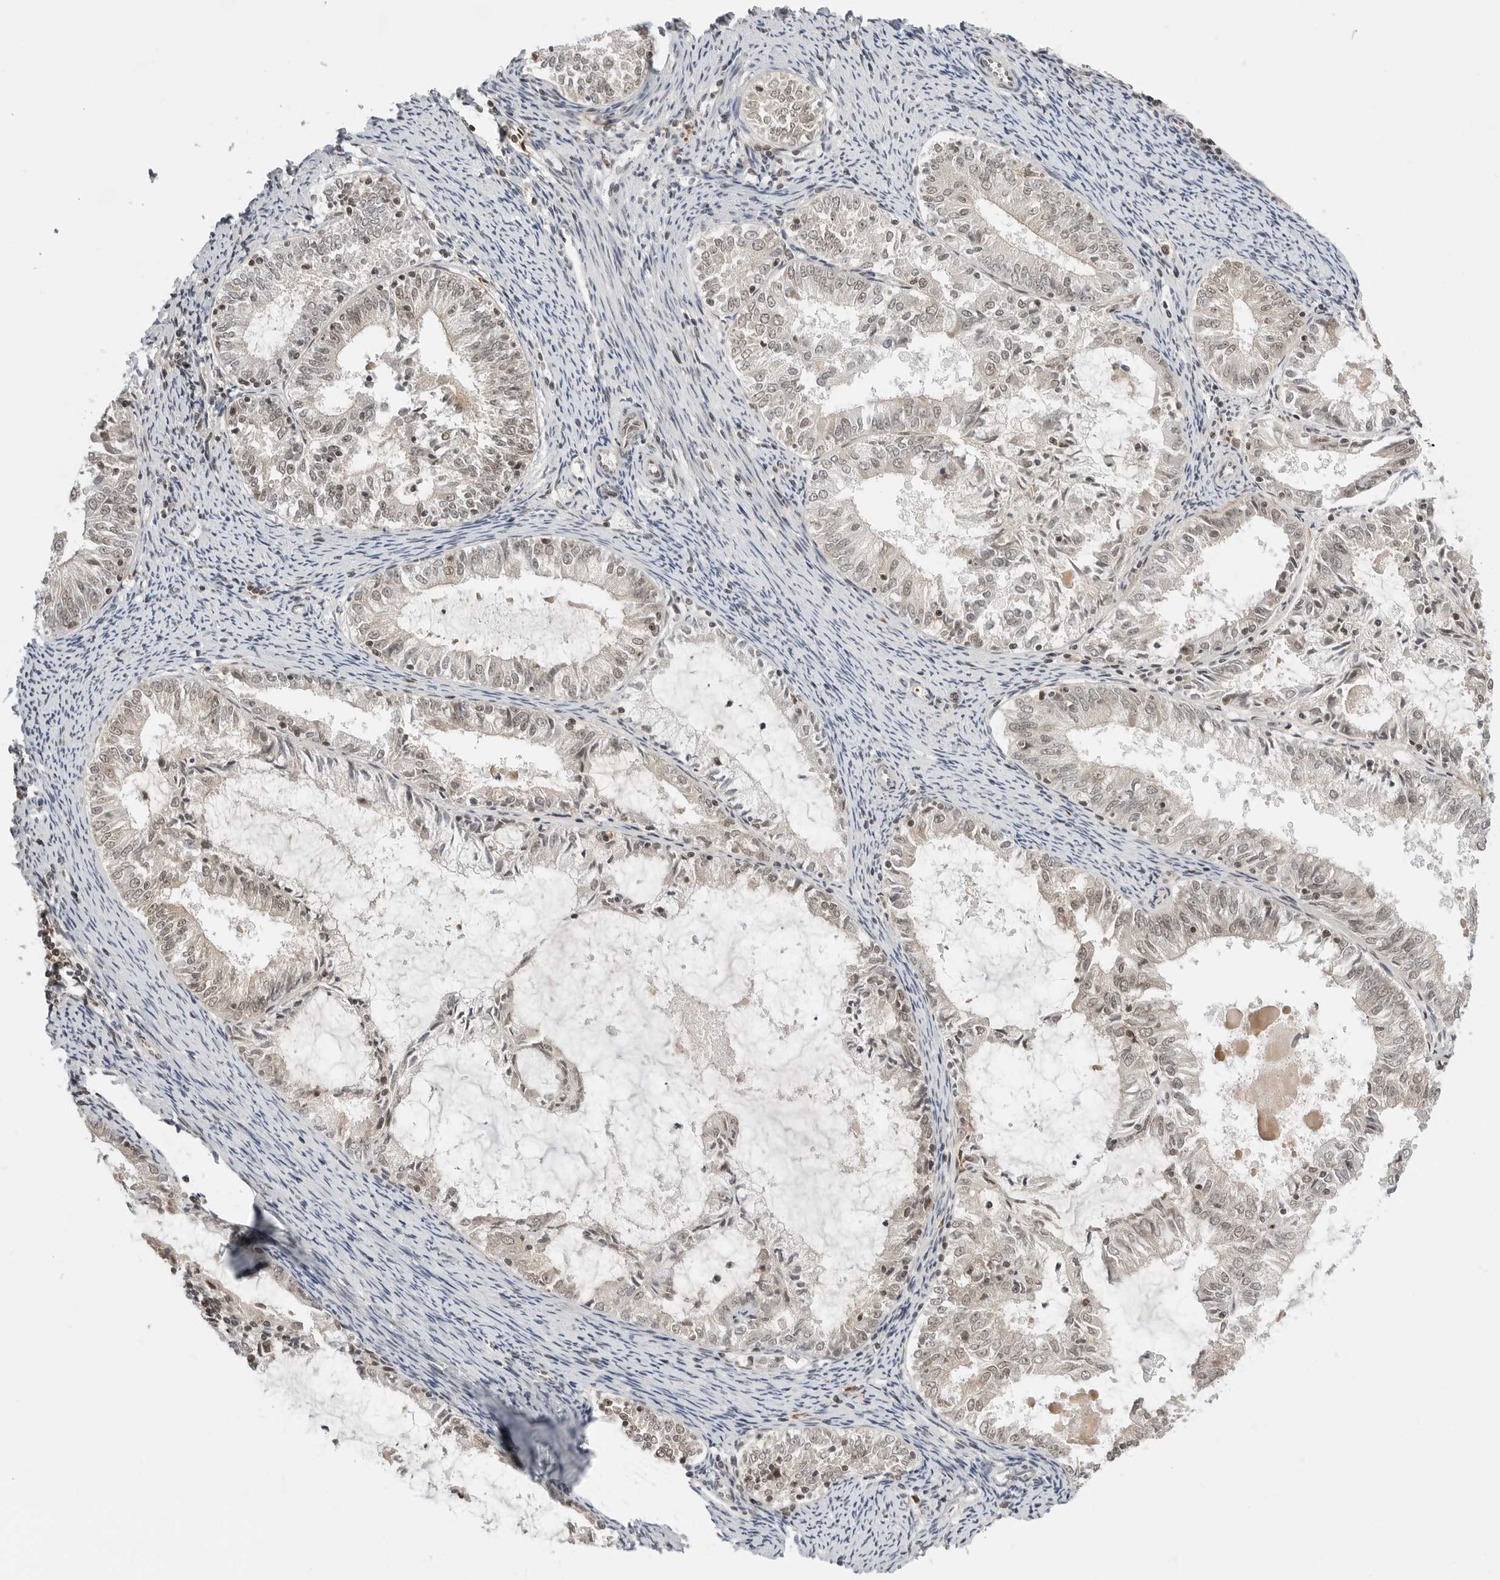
{"staining": {"intensity": "weak", "quantity": ">75%", "location": "nuclear"}, "tissue": "endometrial cancer", "cell_type": "Tumor cells", "image_type": "cancer", "snomed": [{"axis": "morphology", "description": "Adenocarcinoma, NOS"}, {"axis": "topography", "description": "Endometrium"}], "caption": "Immunohistochemical staining of human endometrial cancer (adenocarcinoma) displays weak nuclear protein staining in about >75% of tumor cells.", "gene": "C8orf33", "patient": {"sex": "female", "age": 57}}